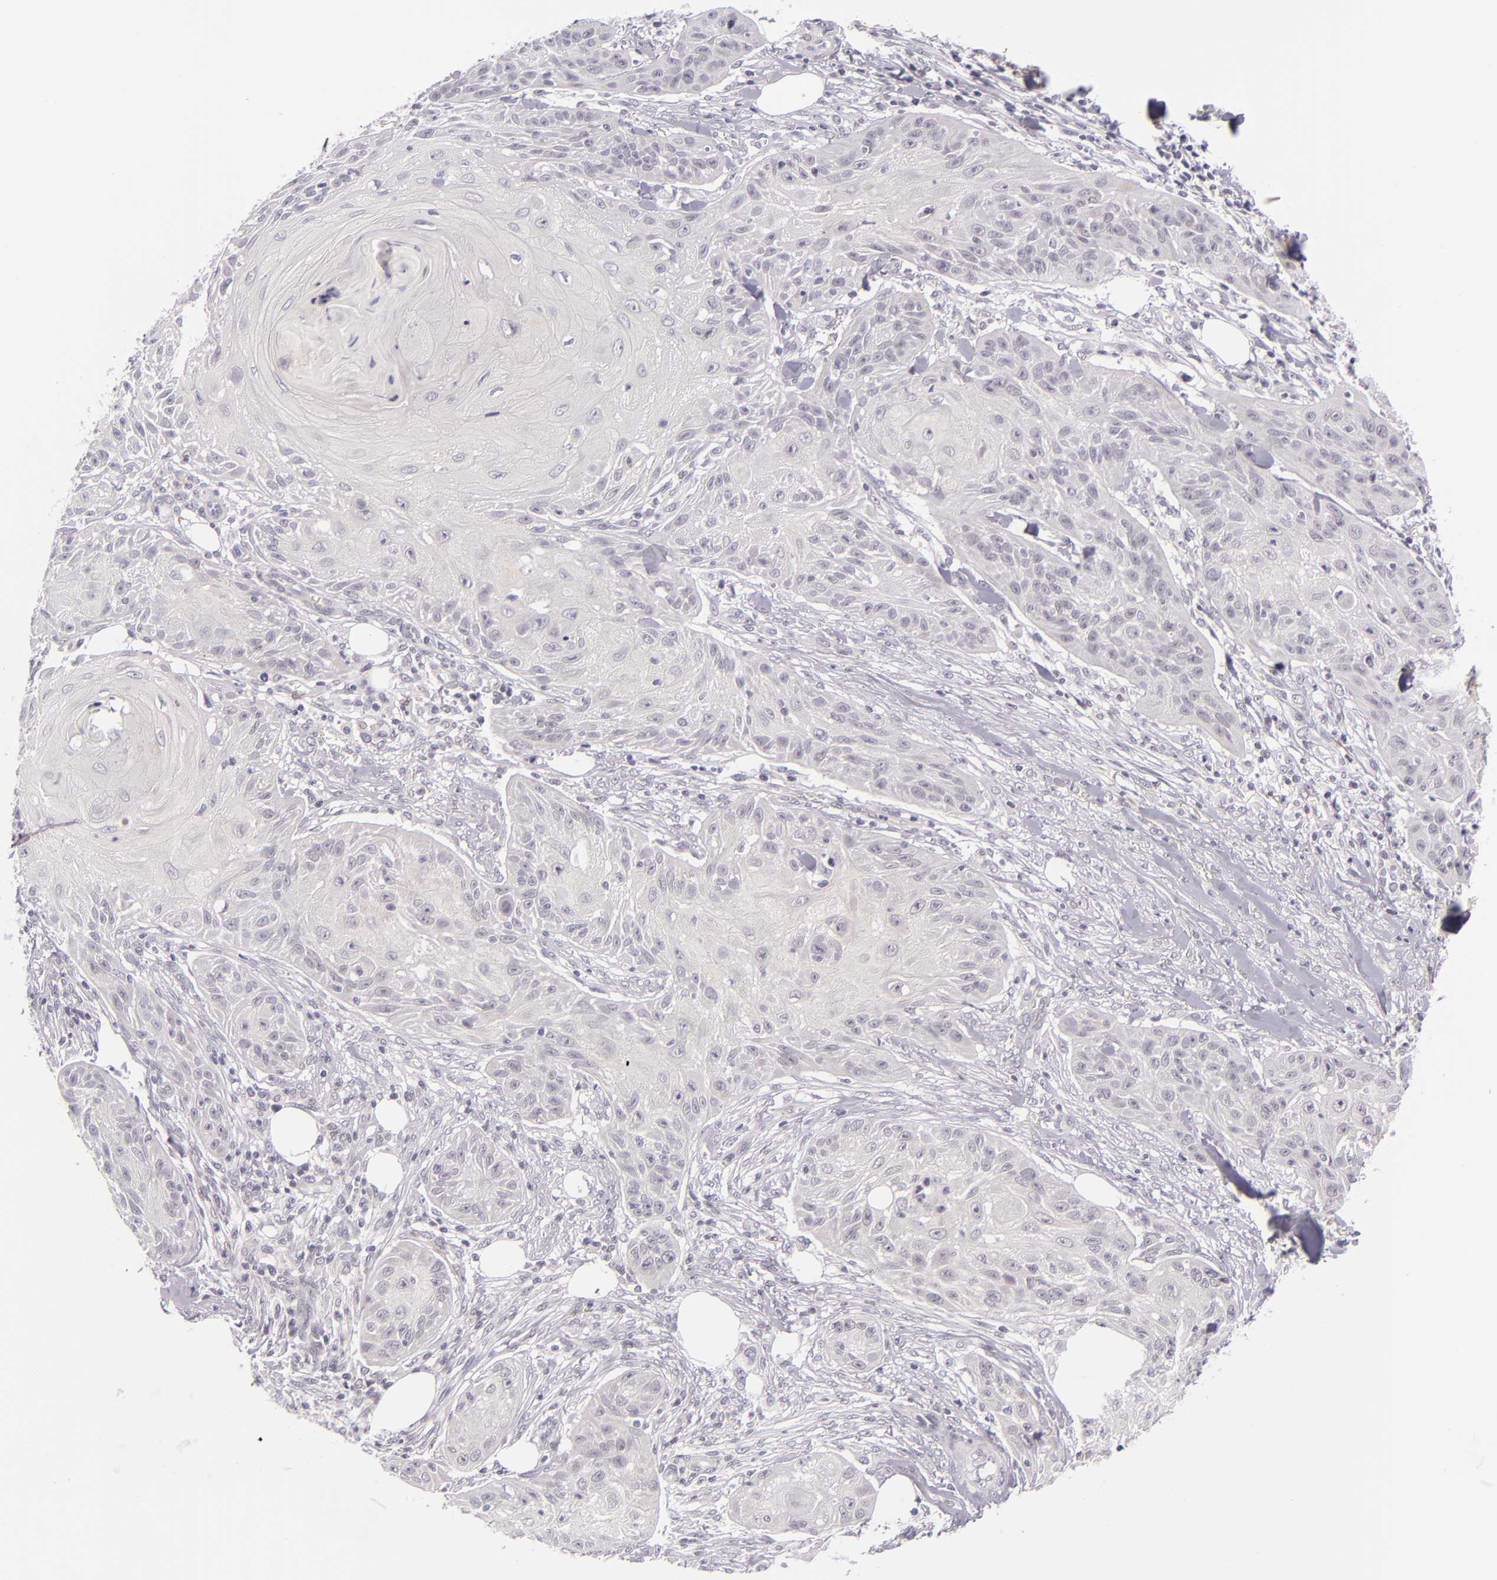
{"staining": {"intensity": "negative", "quantity": "none", "location": "none"}, "tissue": "skin cancer", "cell_type": "Tumor cells", "image_type": "cancer", "snomed": [{"axis": "morphology", "description": "Squamous cell carcinoma, NOS"}, {"axis": "topography", "description": "Skin"}], "caption": "The histopathology image exhibits no significant staining in tumor cells of squamous cell carcinoma (skin).", "gene": "BCL3", "patient": {"sex": "female", "age": 88}}